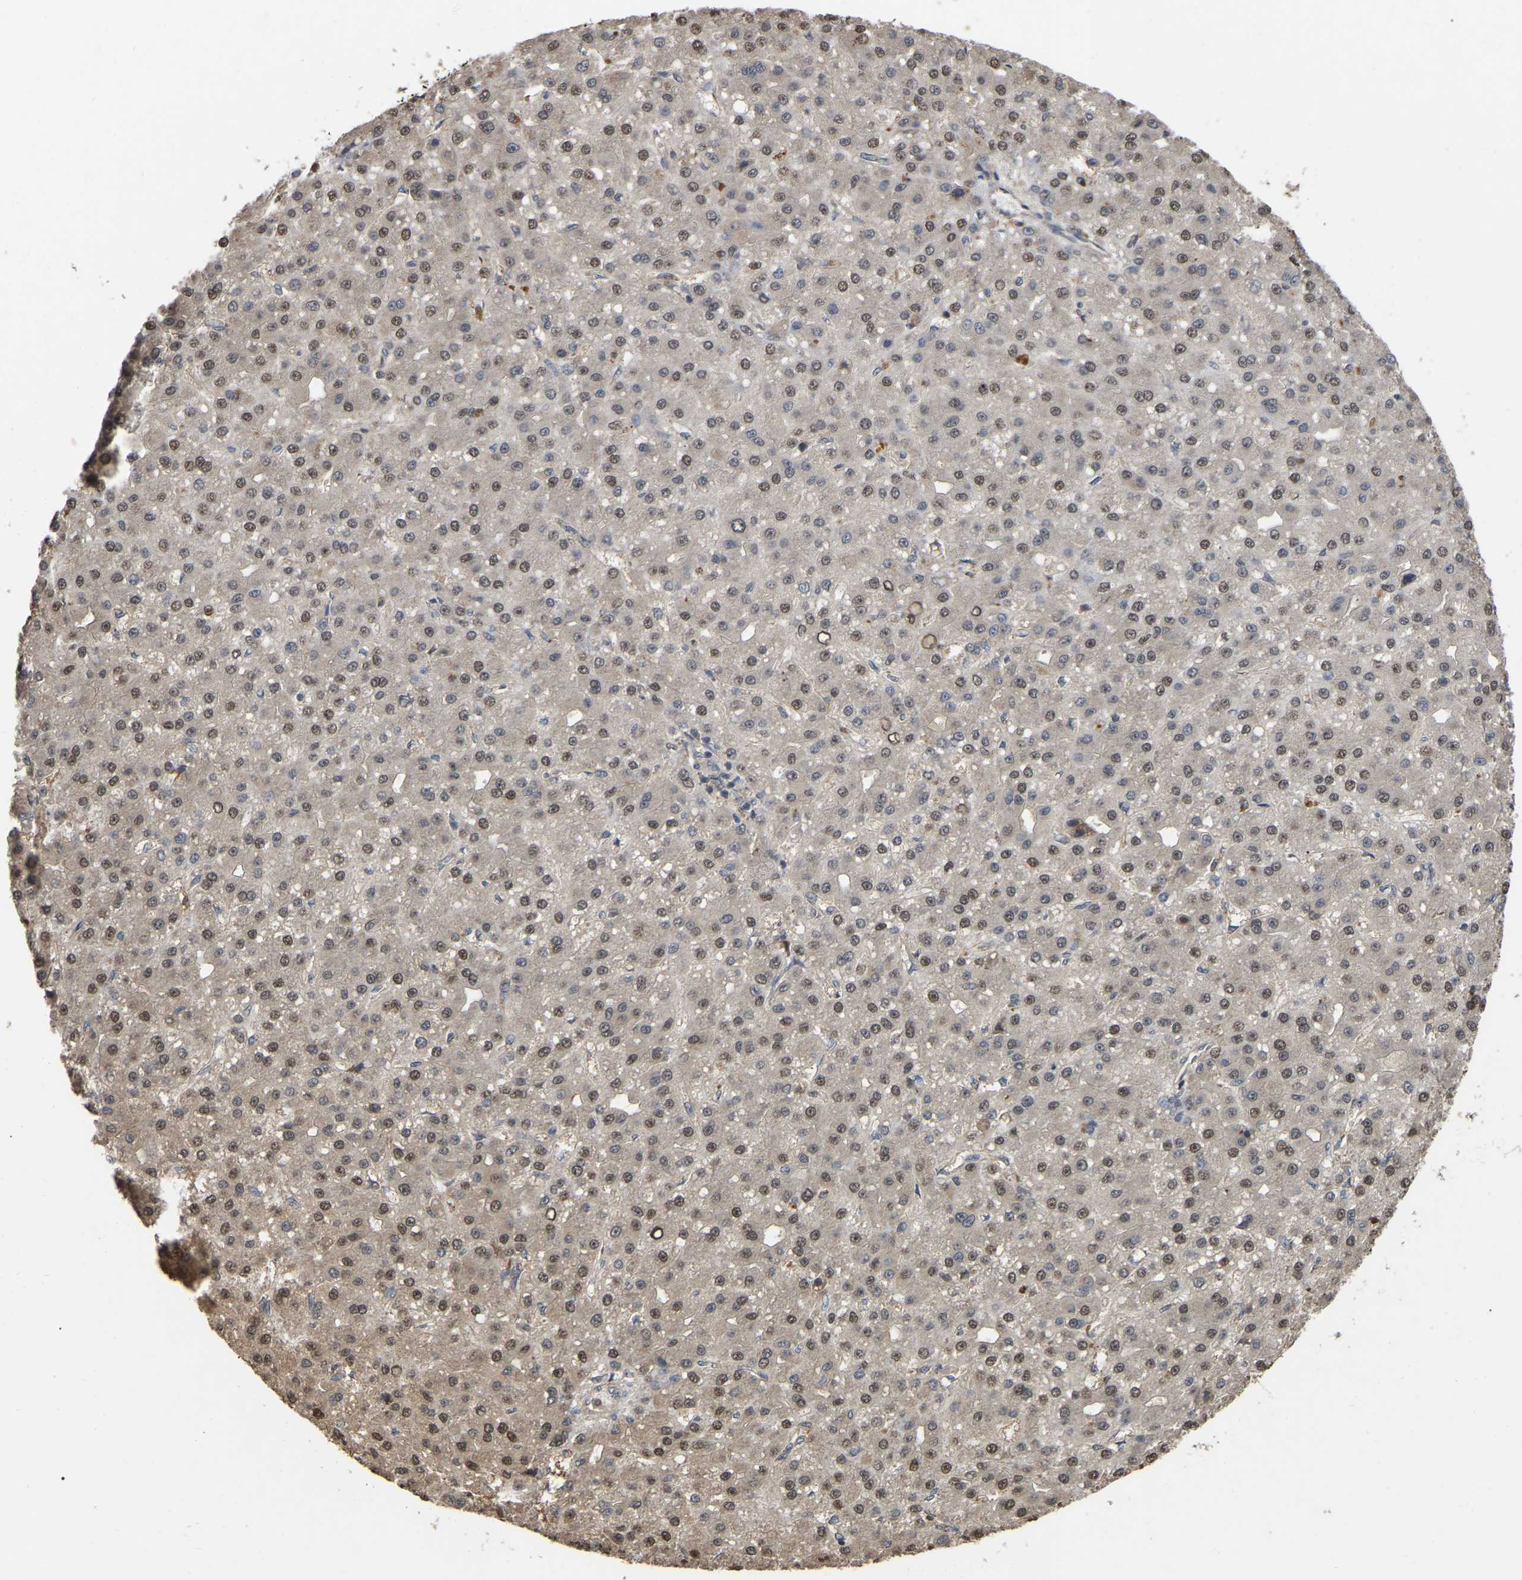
{"staining": {"intensity": "moderate", "quantity": ">75%", "location": "nuclear"}, "tissue": "liver cancer", "cell_type": "Tumor cells", "image_type": "cancer", "snomed": [{"axis": "morphology", "description": "Carcinoma, Hepatocellular, NOS"}, {"axis": "topography", "description": "Liver"}], "caption": "The micrograph shows staining of hepatocellular carcinoma (liver), revealing moderate nuclear protein staining (brown color) within tumor cells. (DAB (3,3'-diaminobenzidine) = brown stain, brightfield microscopy at high magnification).", "gene": "FAM219A", "patient": {"sex": "male", "age": 67}}